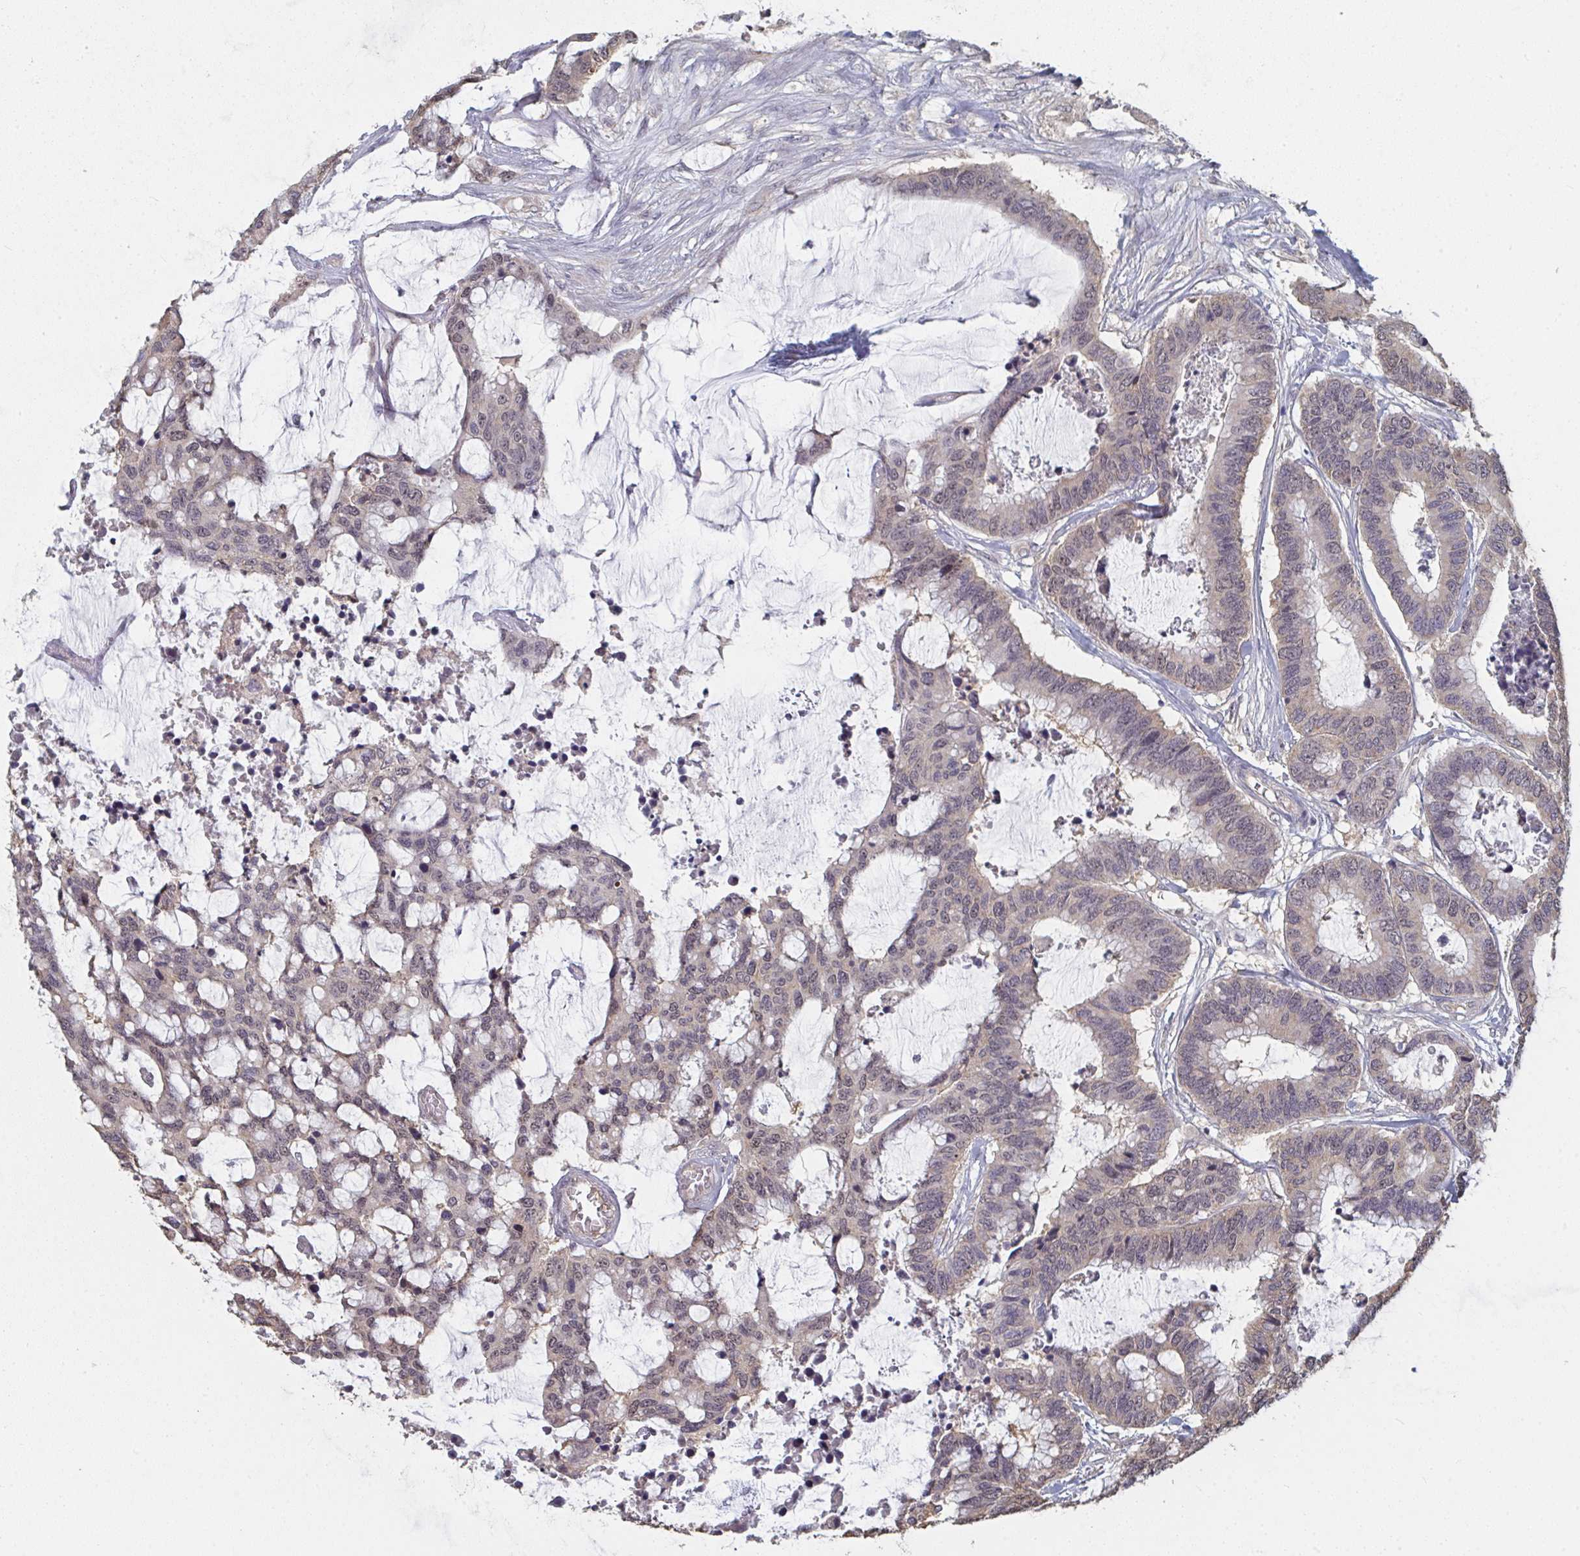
{"staining": {"intensity": "weak", "quantity": "25%-75%", "location": "cytoplasmic/membranous,nuclear"}, "tissue": "colorectal cancer", "cell_type": "Tumor cells", "image_type": "cancer", "snomed": [{"axis": "morphology", "description": "Adenocarcinoma, NOS"}, {"axis": "topography", "description": "Rectum"}], "caption": "Colorectal adenocarcinoma stained with a brown dye shows weak cytoplasmic/membranous and nuclear positive positivity in approximately 25%-75% of tumor cells.", "gene": "LIX1", "patient": {"sex": "female", "age": 59}}